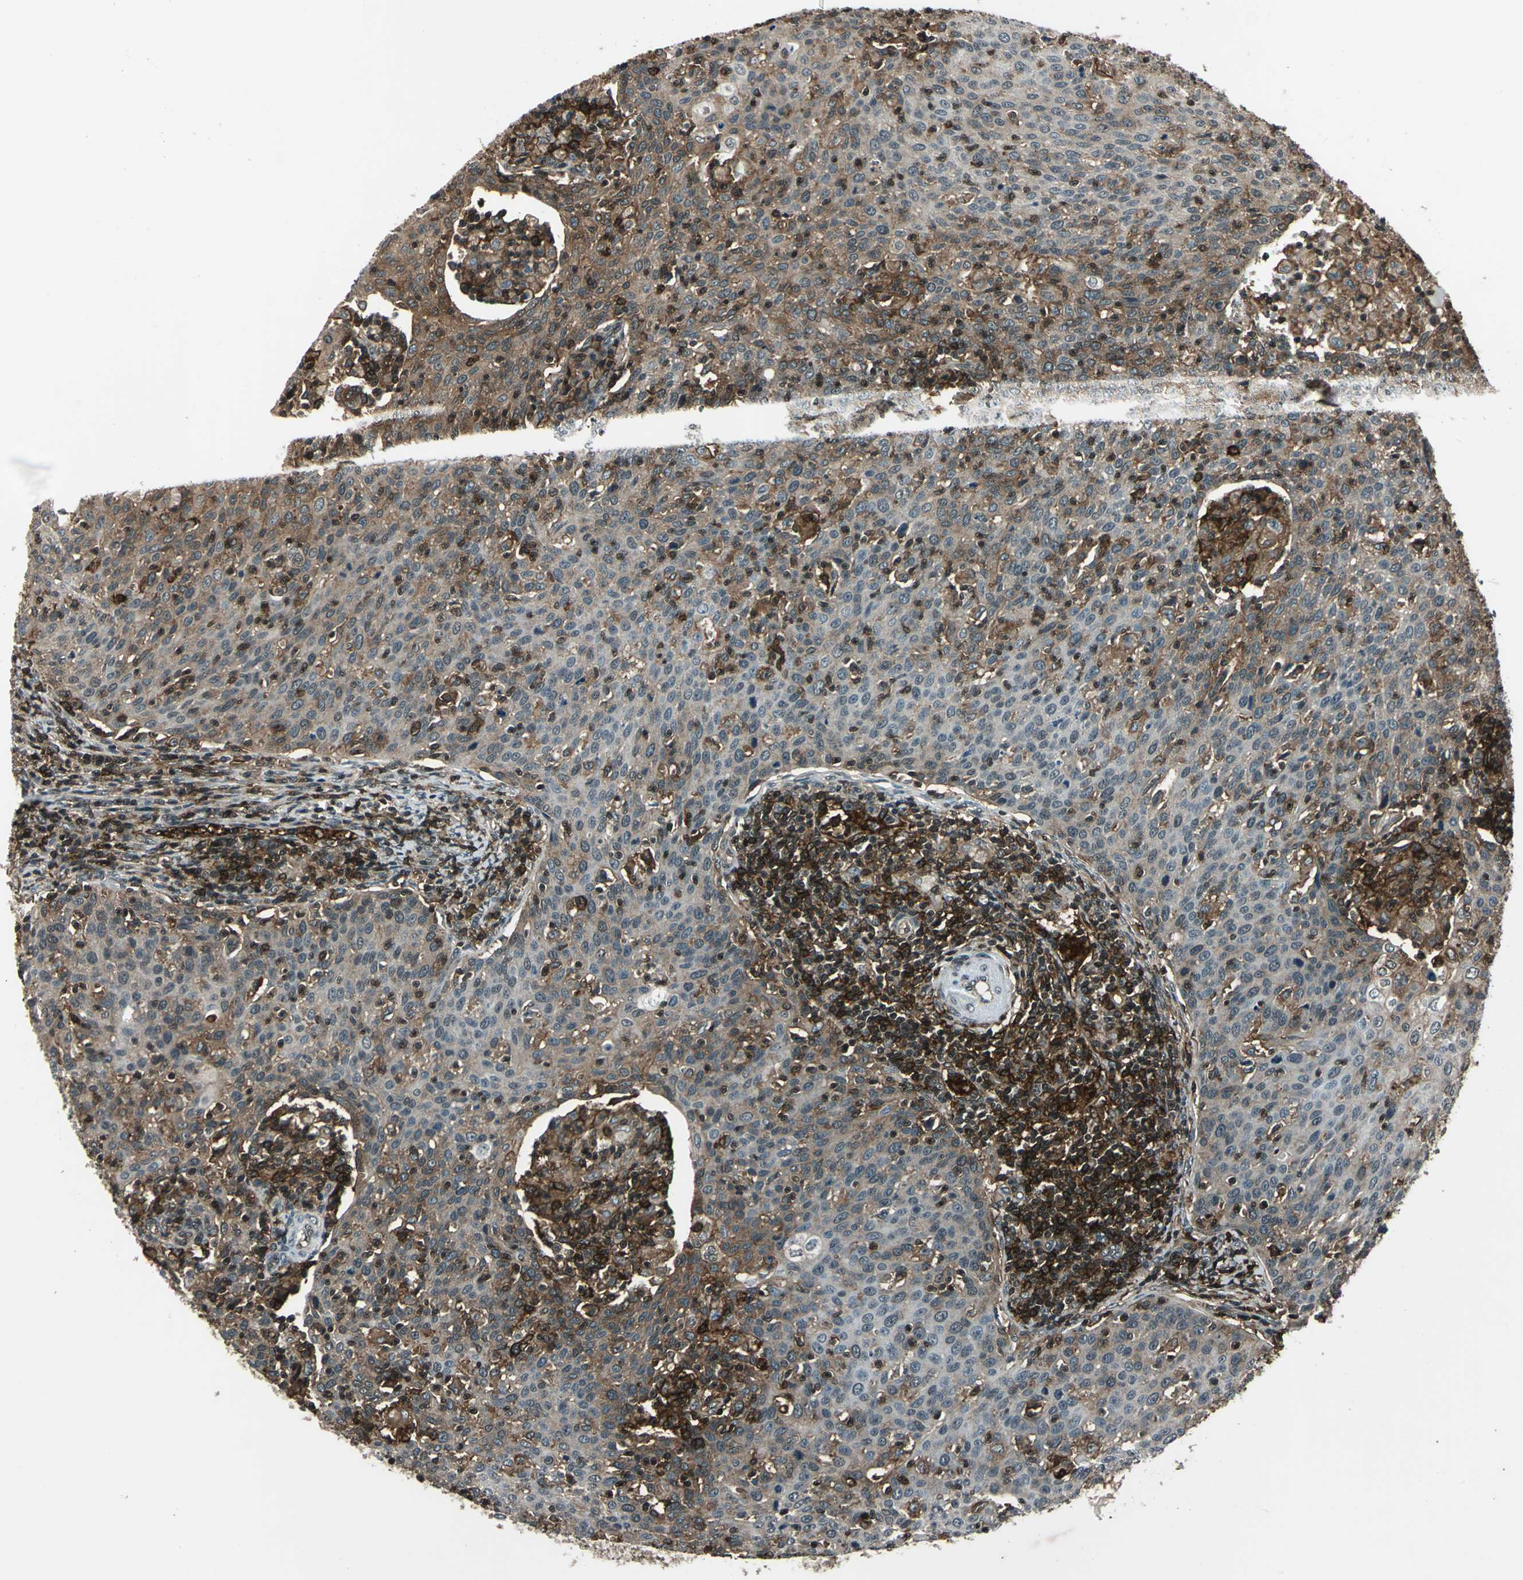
{"staining": {"intensity": "moderate", "quantity": ">75%", "location": "cytoplasmic/membranous,nuclear"}, "tissue": "cervical cancer", "cell_type": "Tumor cells", "image_type": "cancer", "snomed": [{"axis": "morphology", "description": "Squamous cell carcinoma, NOS"}, {"axis": "topography", "description": "Cervix"}], "caption": "Cervical cancer stained for a protein shows moderate cytoplasmic/membranous and nuclear positivity in tumor cells.", "gene": "NR2C2", "patient": {"sex": "female", "age": 38}}